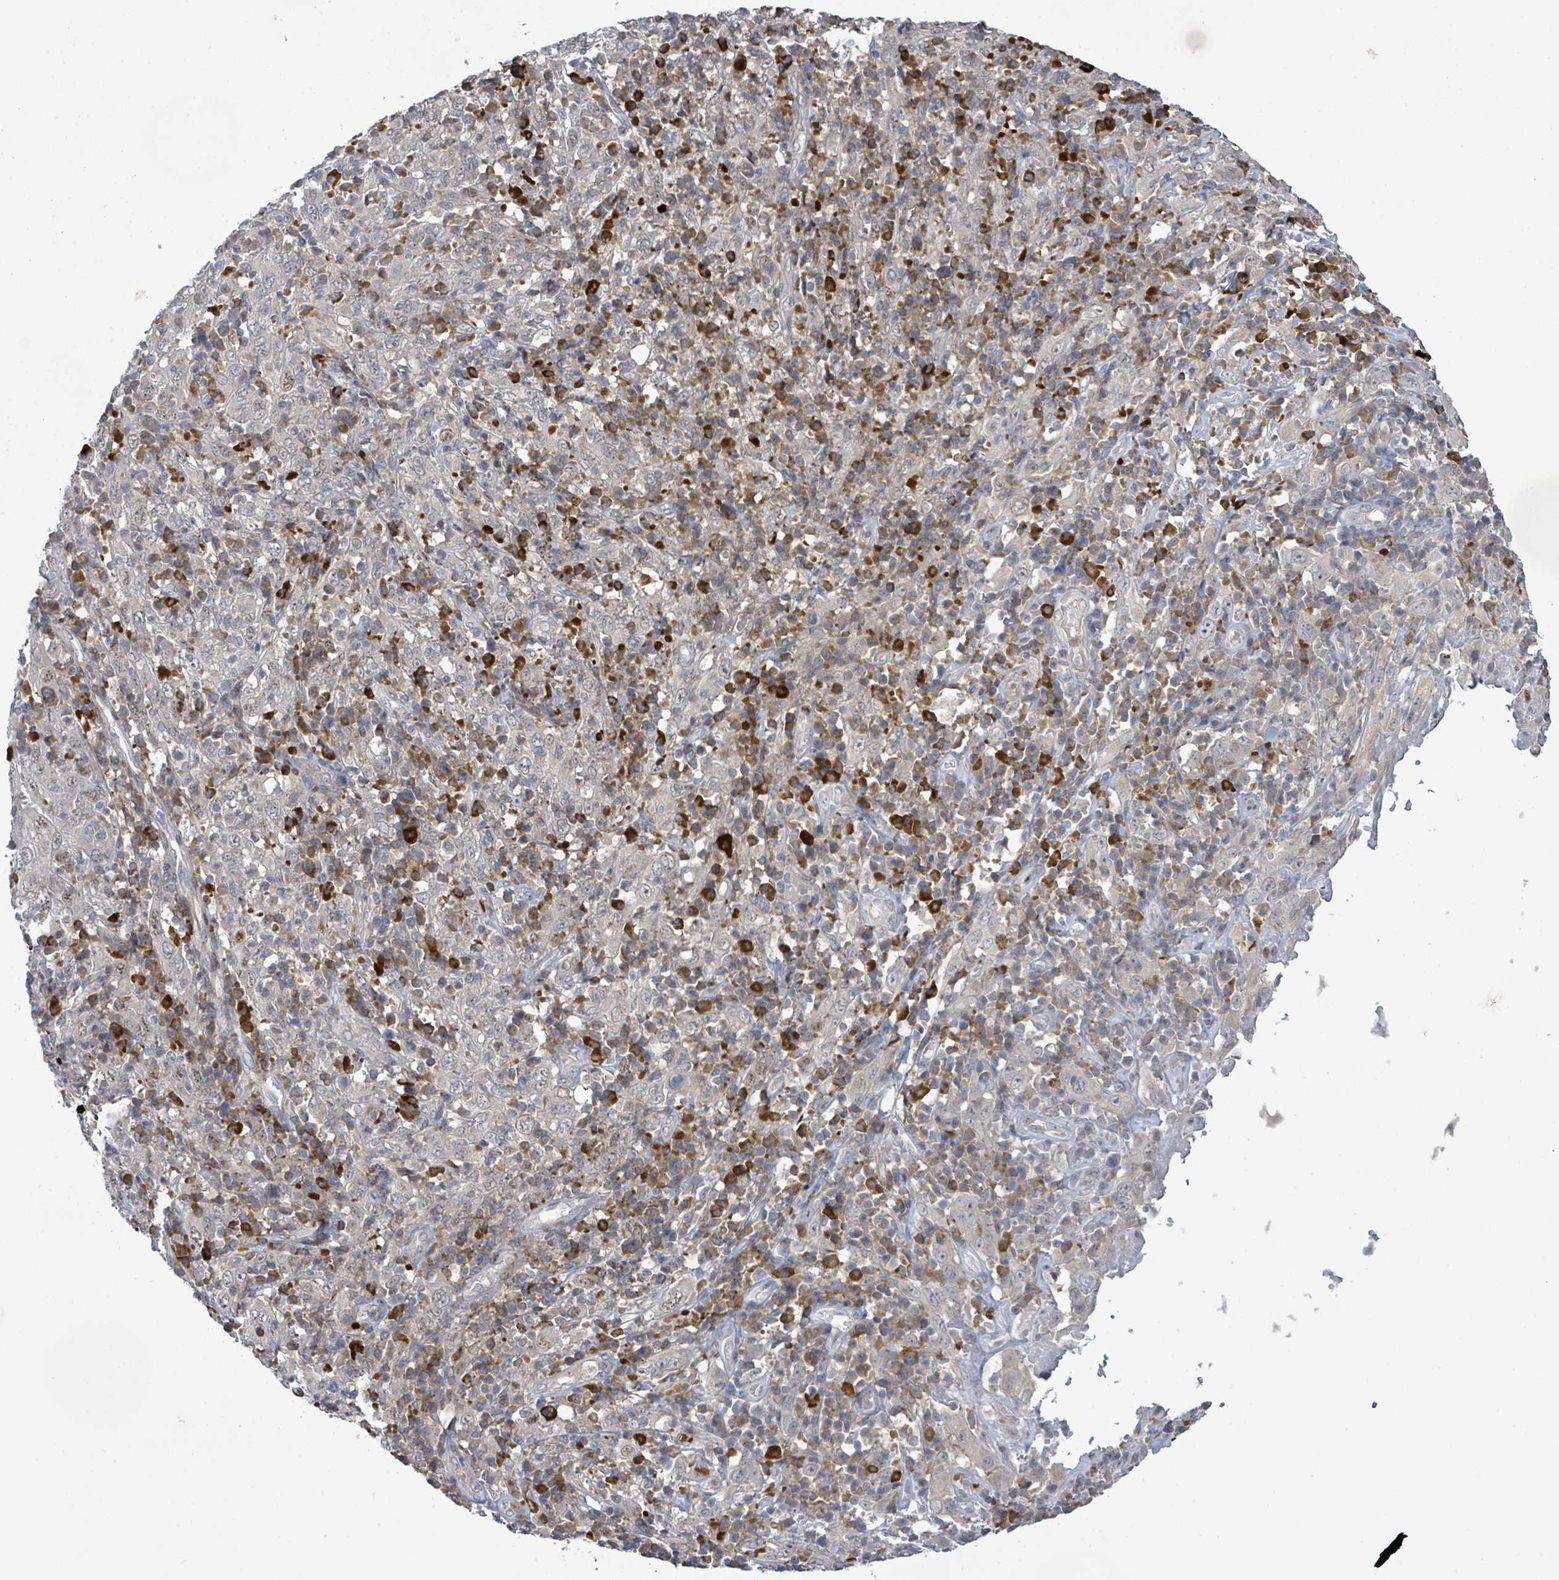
{"staining": {"intensity": "negative", "quantity": "none", "location": "none"}, "tissue": "cervical cancer", "cell_type": "Tumor cells", "image_type": "cancer", "snomed": [{"axis": "morphology", "description": "Squamous cell carcinoma, NOS"}, {"axis": "topography", "description": "Cervix"}], "caption": "Immunohistochemical staining of human cervical cancer demonstrates no significant staining in tumor cells.", "gene": "SLIT3", "patient": {"sex": "female", "age": 46}}